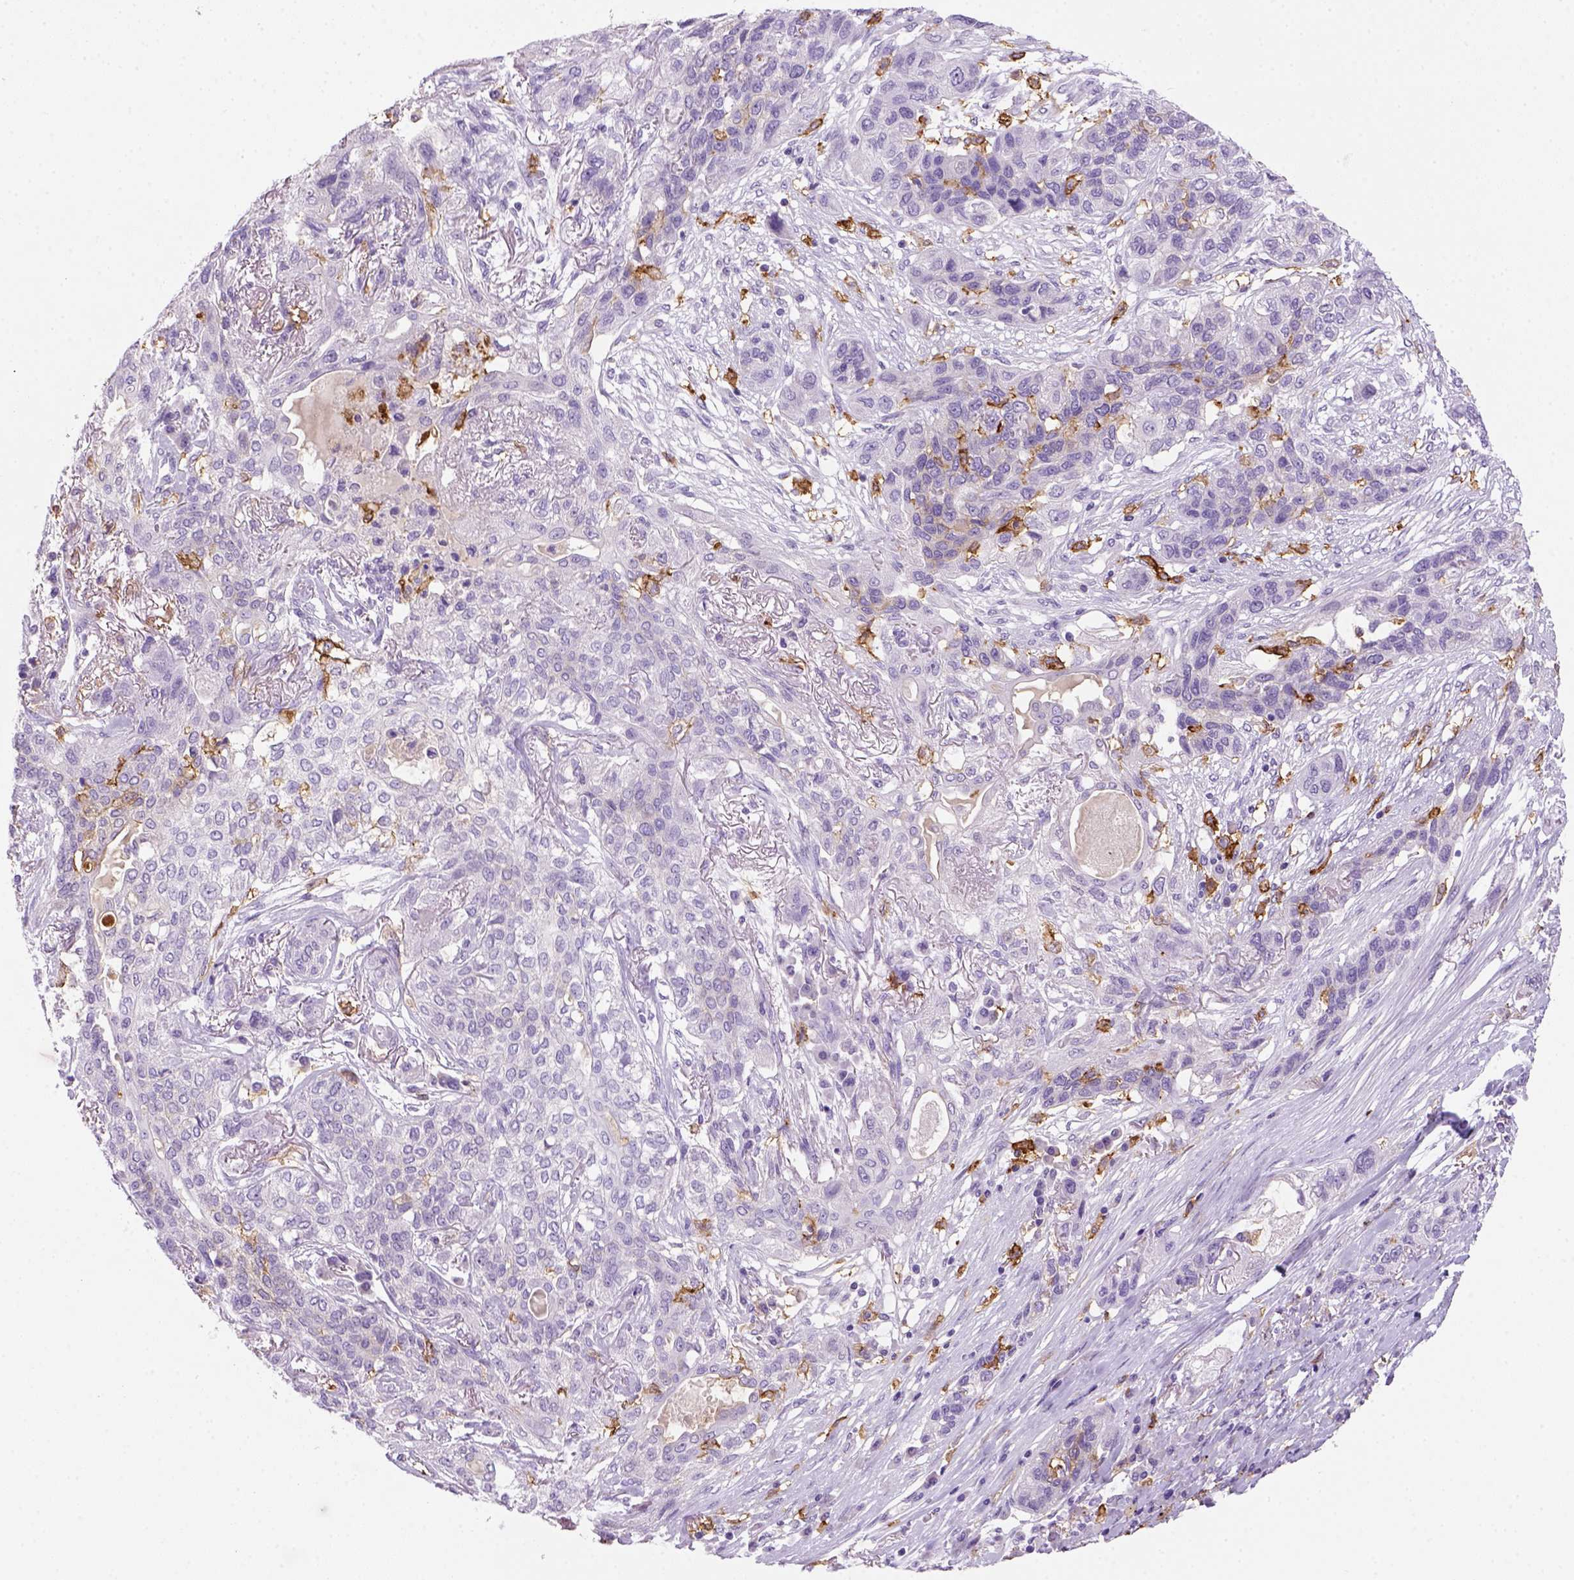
{"staining": {"intensity": "negative", "quantity": "none", "location": "none"}, "tissue": "lung cancer", "cell_type": "Tumor cells", "image_type": "cancer", "snomed": [{"axis": "morphology", "description": "Squamous cell carcinoma, NOS"}, {"axis": "topography", "description": "Lung"}], "caption": "This photomicrograph is of squamous cell carcinoma (lung) stained with immunohistochemistry to label a protein in brown with the nuclei are counter-stained blue. There is no expression in tumor cells.", "gene": "CD14", "patient": {"sex": "female", "age": 70}}